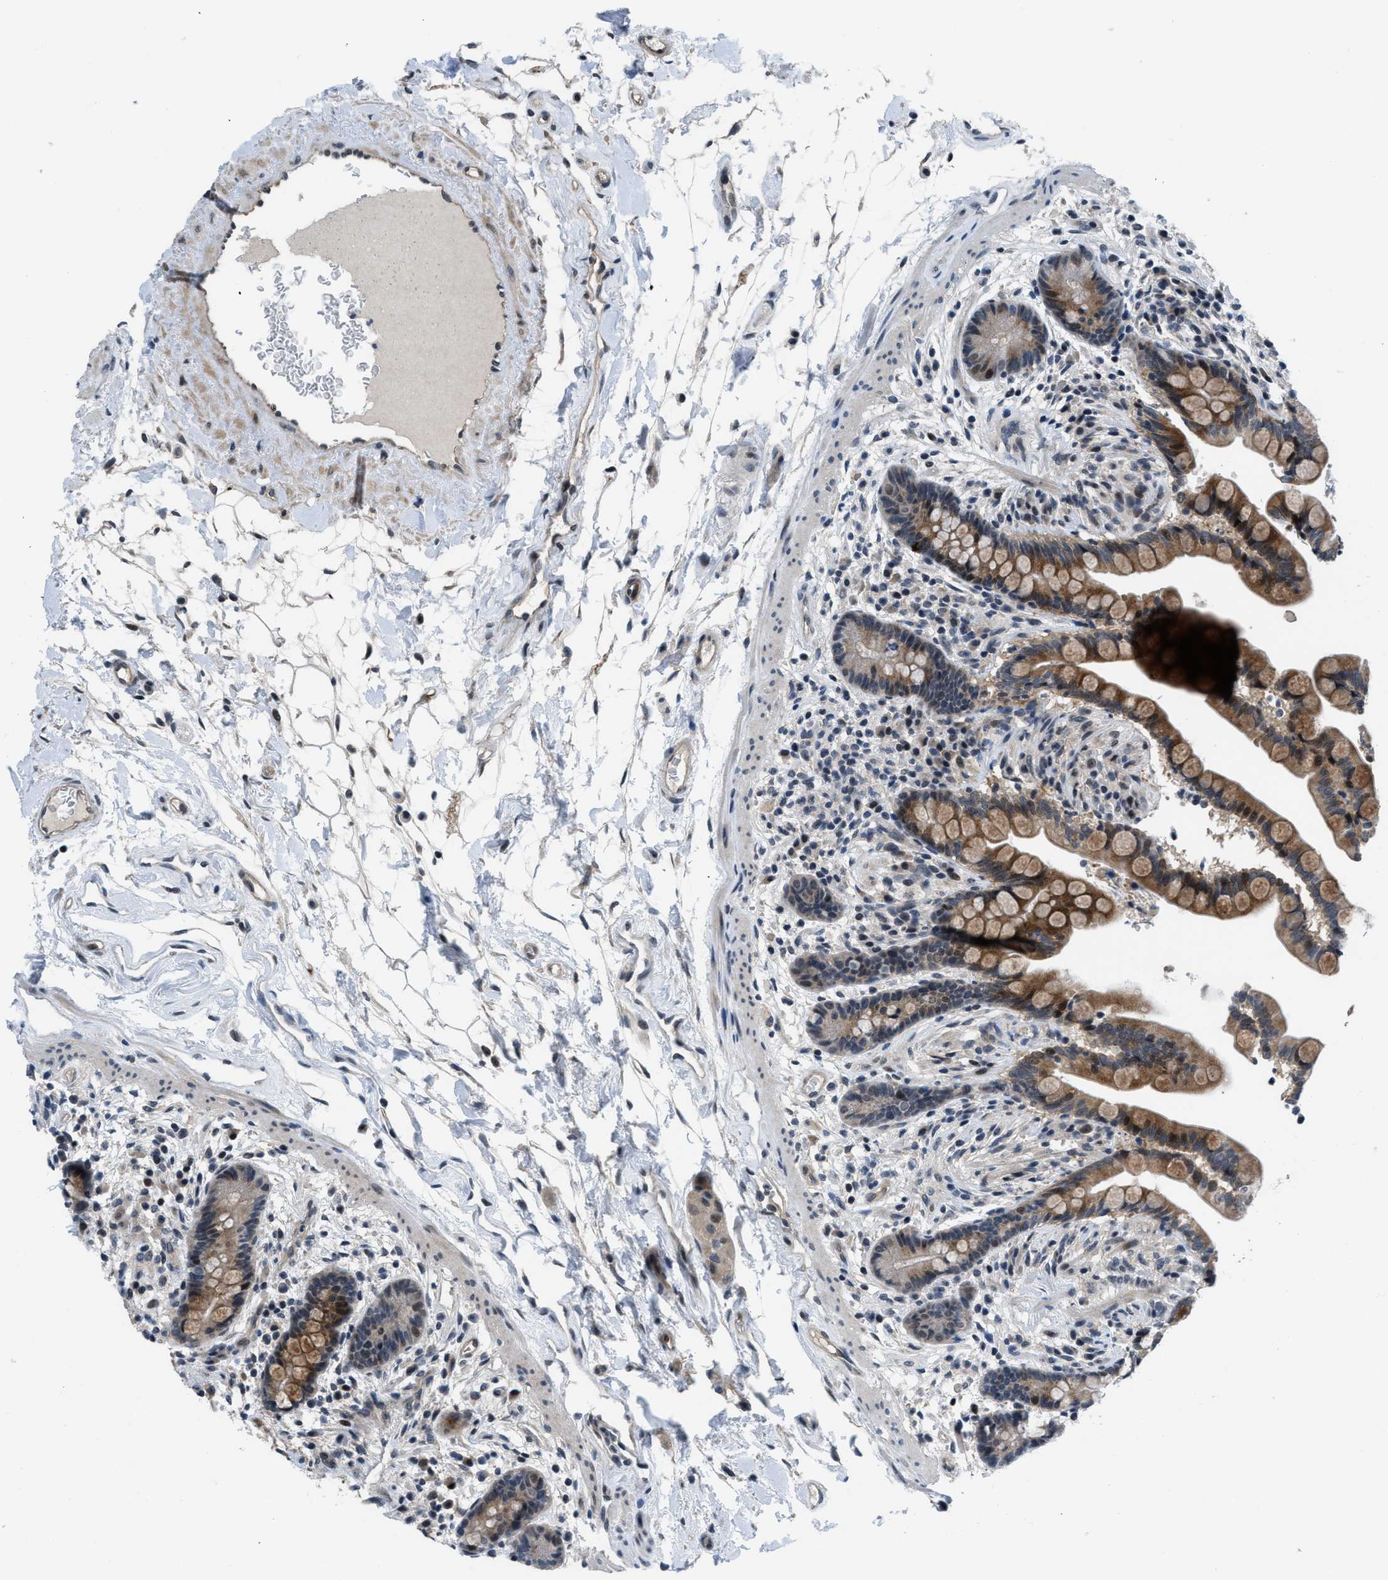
{"staining": {"intensity": "weak", "quantity": ">75%", "location": "cytoplasmic/membranous,nuclear"}, "tissue": "colon", "cell_type": "Endothelial cells", "image_type": "normal", "snomed": [{"axis": "morphology", "description": "Normal tissue, NOS"}, {"axis": "topography", "description": "Colon"}], "caption": "The micrograph displays a brown stain indicating the presence of a protein in the cytoplasmic/membranous,nuclear of endothelial cells in colon. (DAB (3,3'-diaminobenzidine) IHC with brightfield microscopy, high magnification).", "gene": "SETD5", "patient": {"sex": "male", "age": 73}}